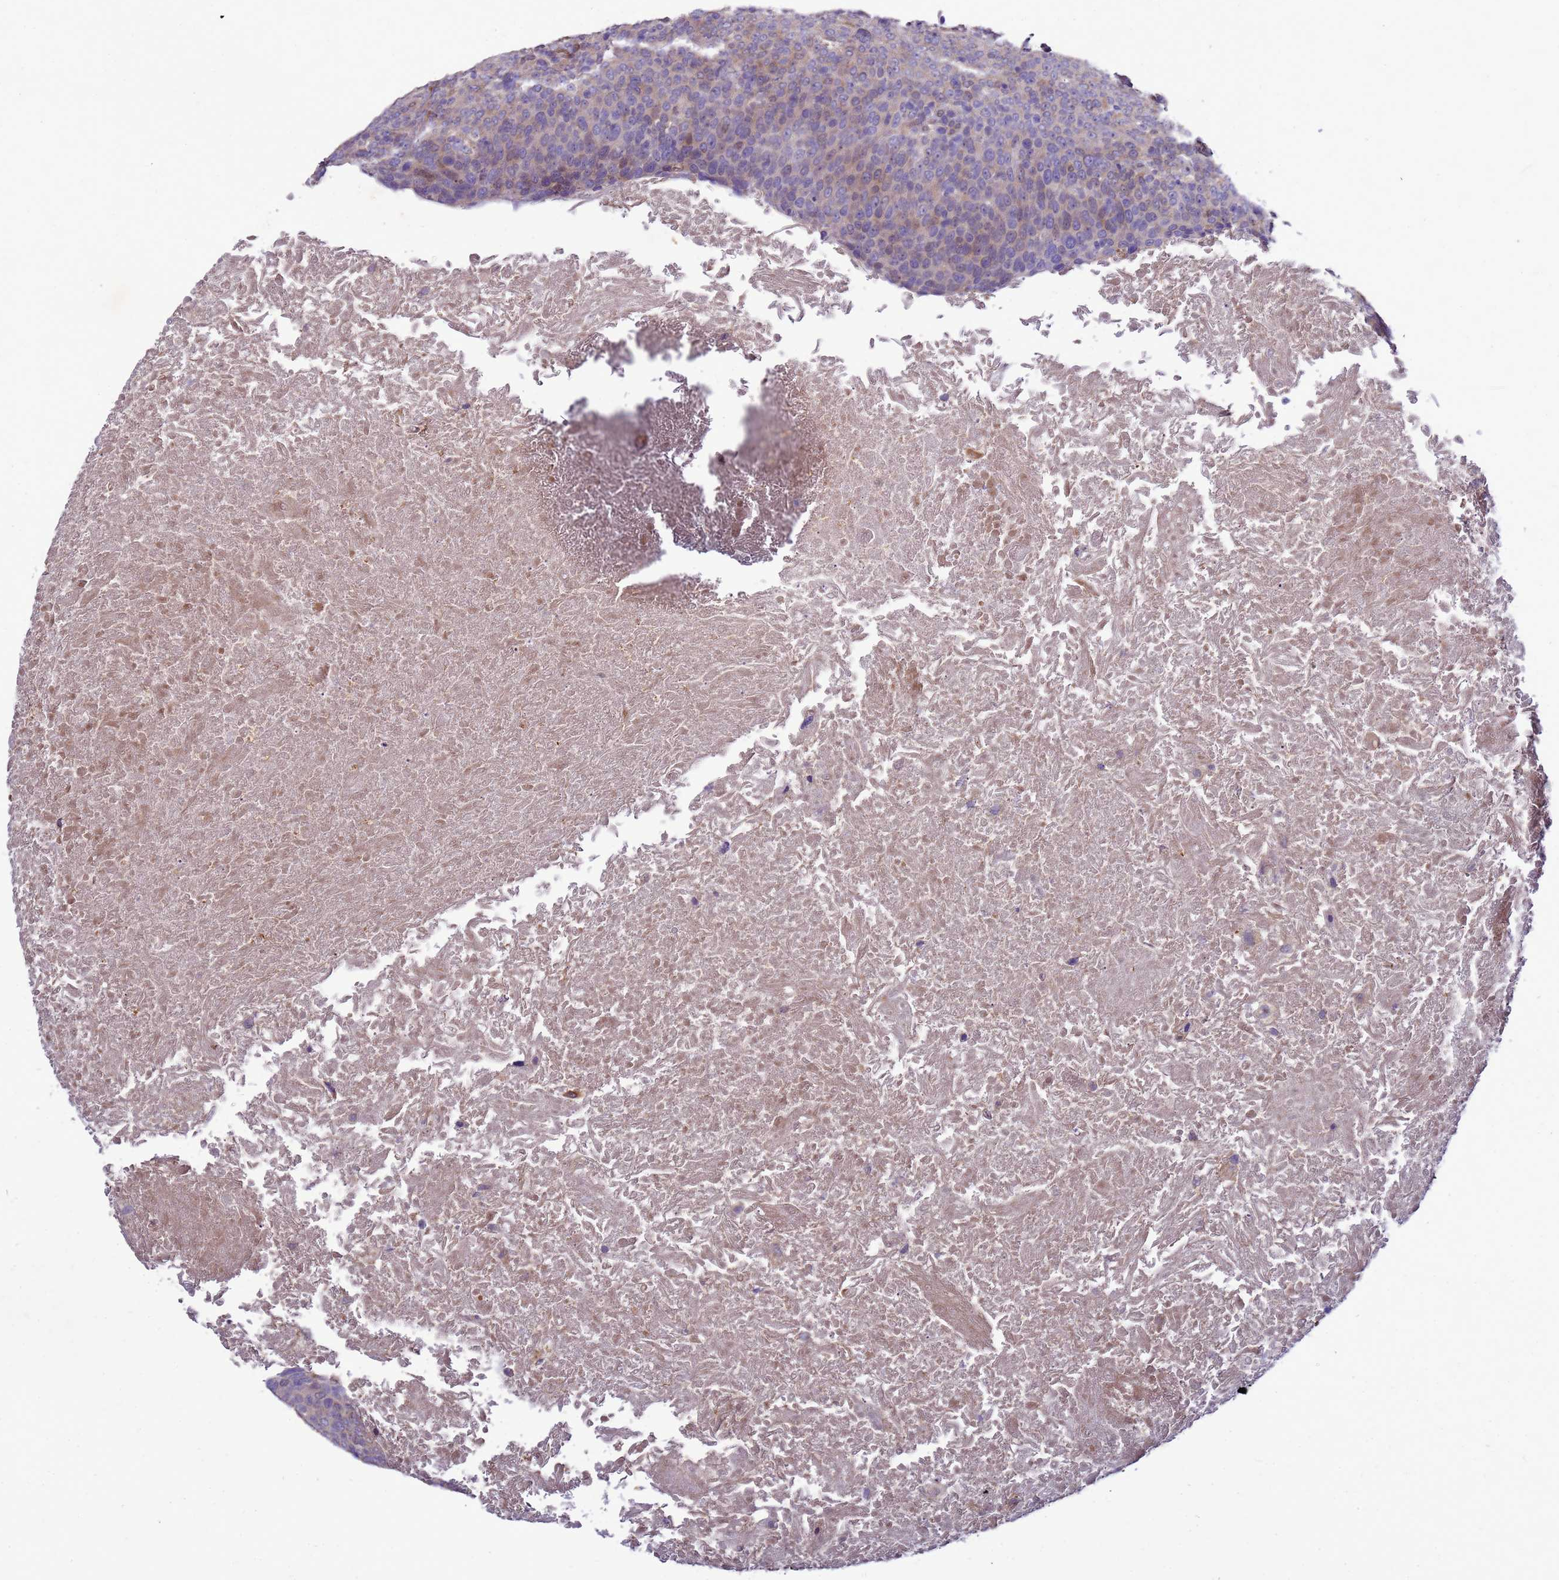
{"staining": {"intensity": "moderate", "quantity": "25%-75%", "location": "cytoplasmic/membranous,nuclear"}, "tissue": "head and neck cancer", "cell_type": "Tumor cells", "image_type": "cancer", "snomed": [{"axis": "morphology", "description": "Squamous cell carcinoma, NOS"}, {"axis": "morphology", "description": "Squamous cell carcinoma, metastatic, NOS"}, {"axis": "topography", "description": "Lymph node"}, {"axis": "topography", "description": "Head-Neck"}], "caption": "IHC (DAB) staining of human head and neck cancer (metastatic squamous cell carcinoma) exhibits moderate cytoplasmic/membranous and nuclear protein positivity in about 25%-75% of tumor cells.", "gene": "EIF4EBP3", "patient": {"sex": "male", "age": 62}}